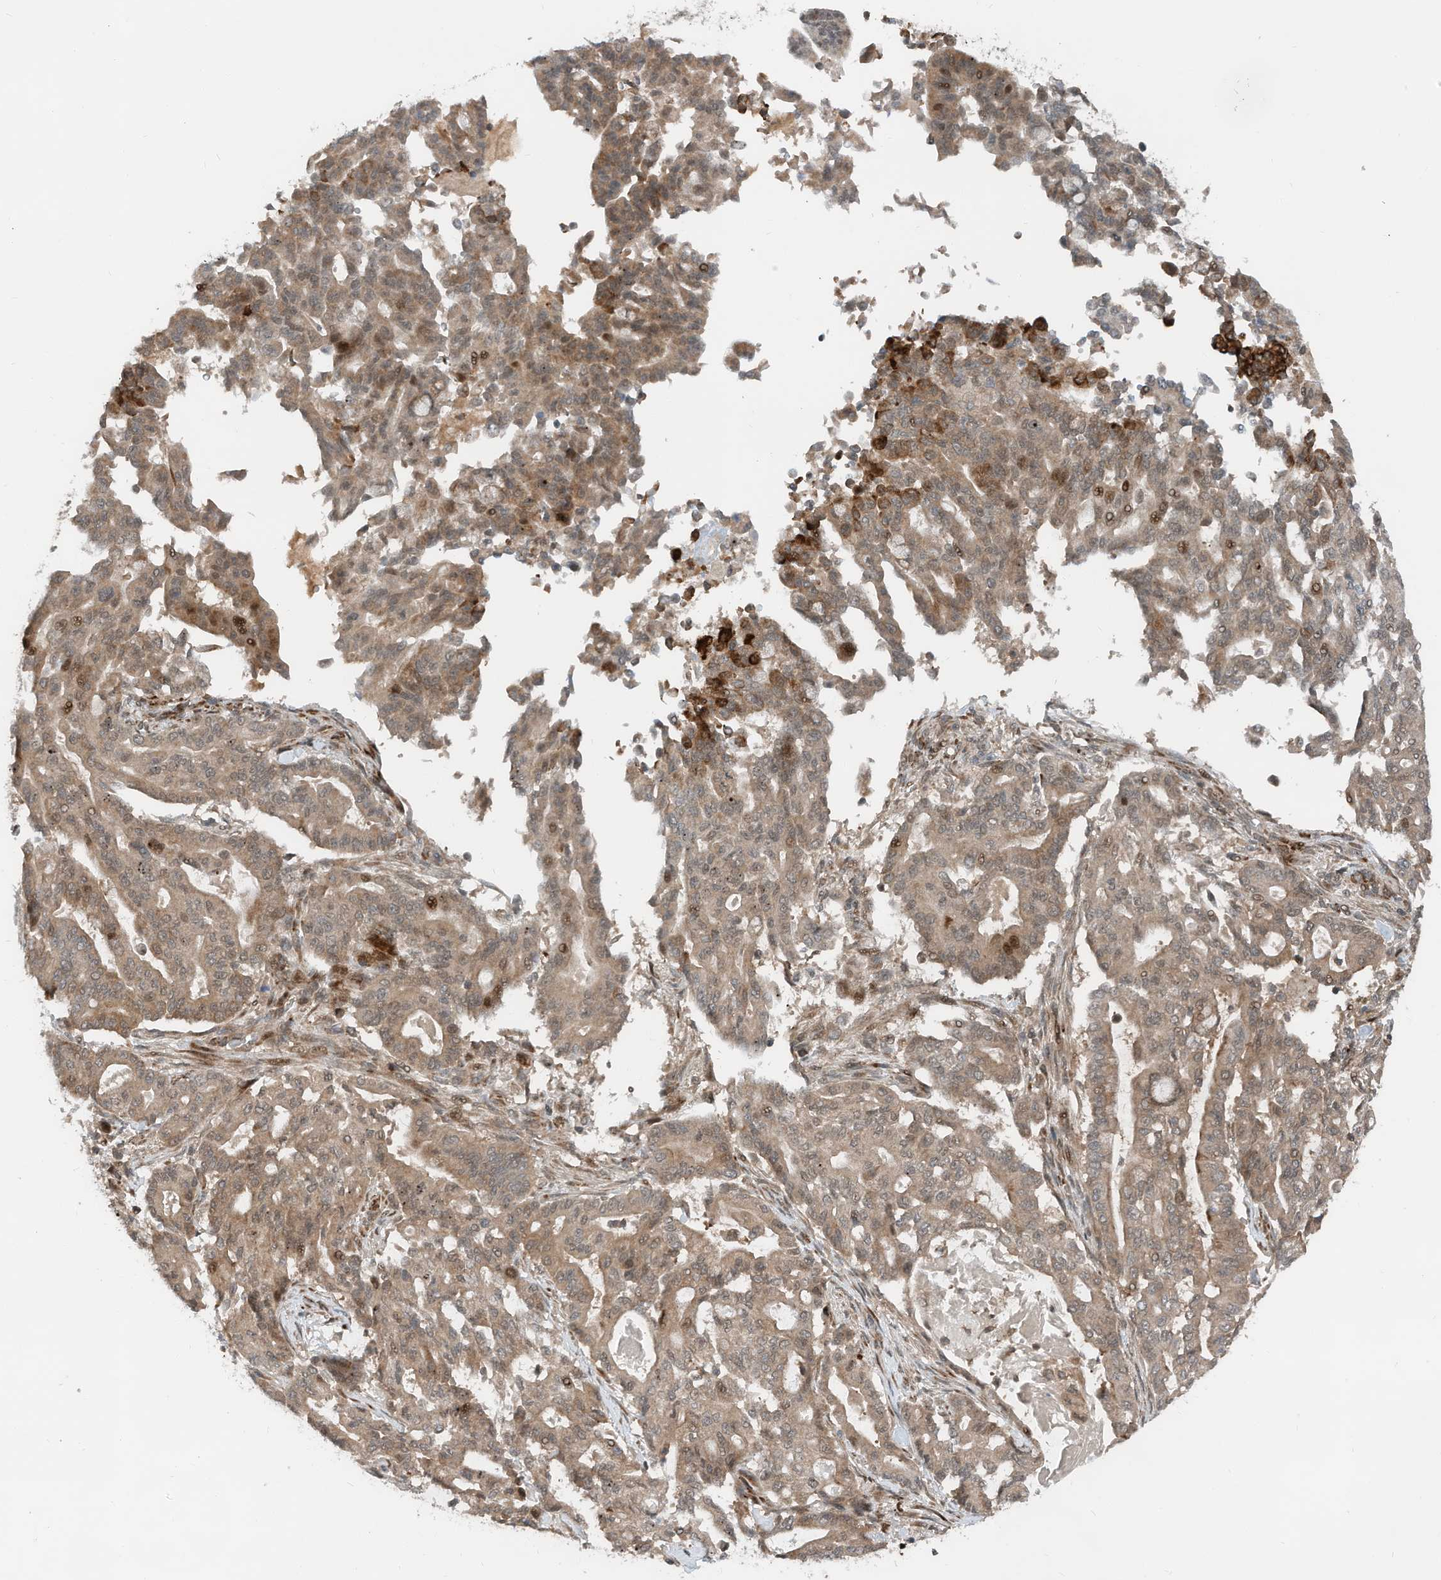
{"staining": {"intensity": "moderate", "quantity": ">75%", "location": "cytoplasmic/membranous"}, "tissue": "pancreatic cancer", "cell_type": "Tumor cells", "image_type": "cancer", "snomed": [{"axis": "morphology", "description": "Adenocarcinoma, NOS"}, {"axis": "topography", "description": "Pancreas"}], "caption": "A high-resolution photomicrograph shows immunohistochemistry (IHC) staining of adenocarcinoma (pancreatic), which exhibits moderate cytoplasmic/membranous expression in approximately >75% of tumor cells.", "gene": "RMND1", "patient": {"sex": "male", "age": 63}}